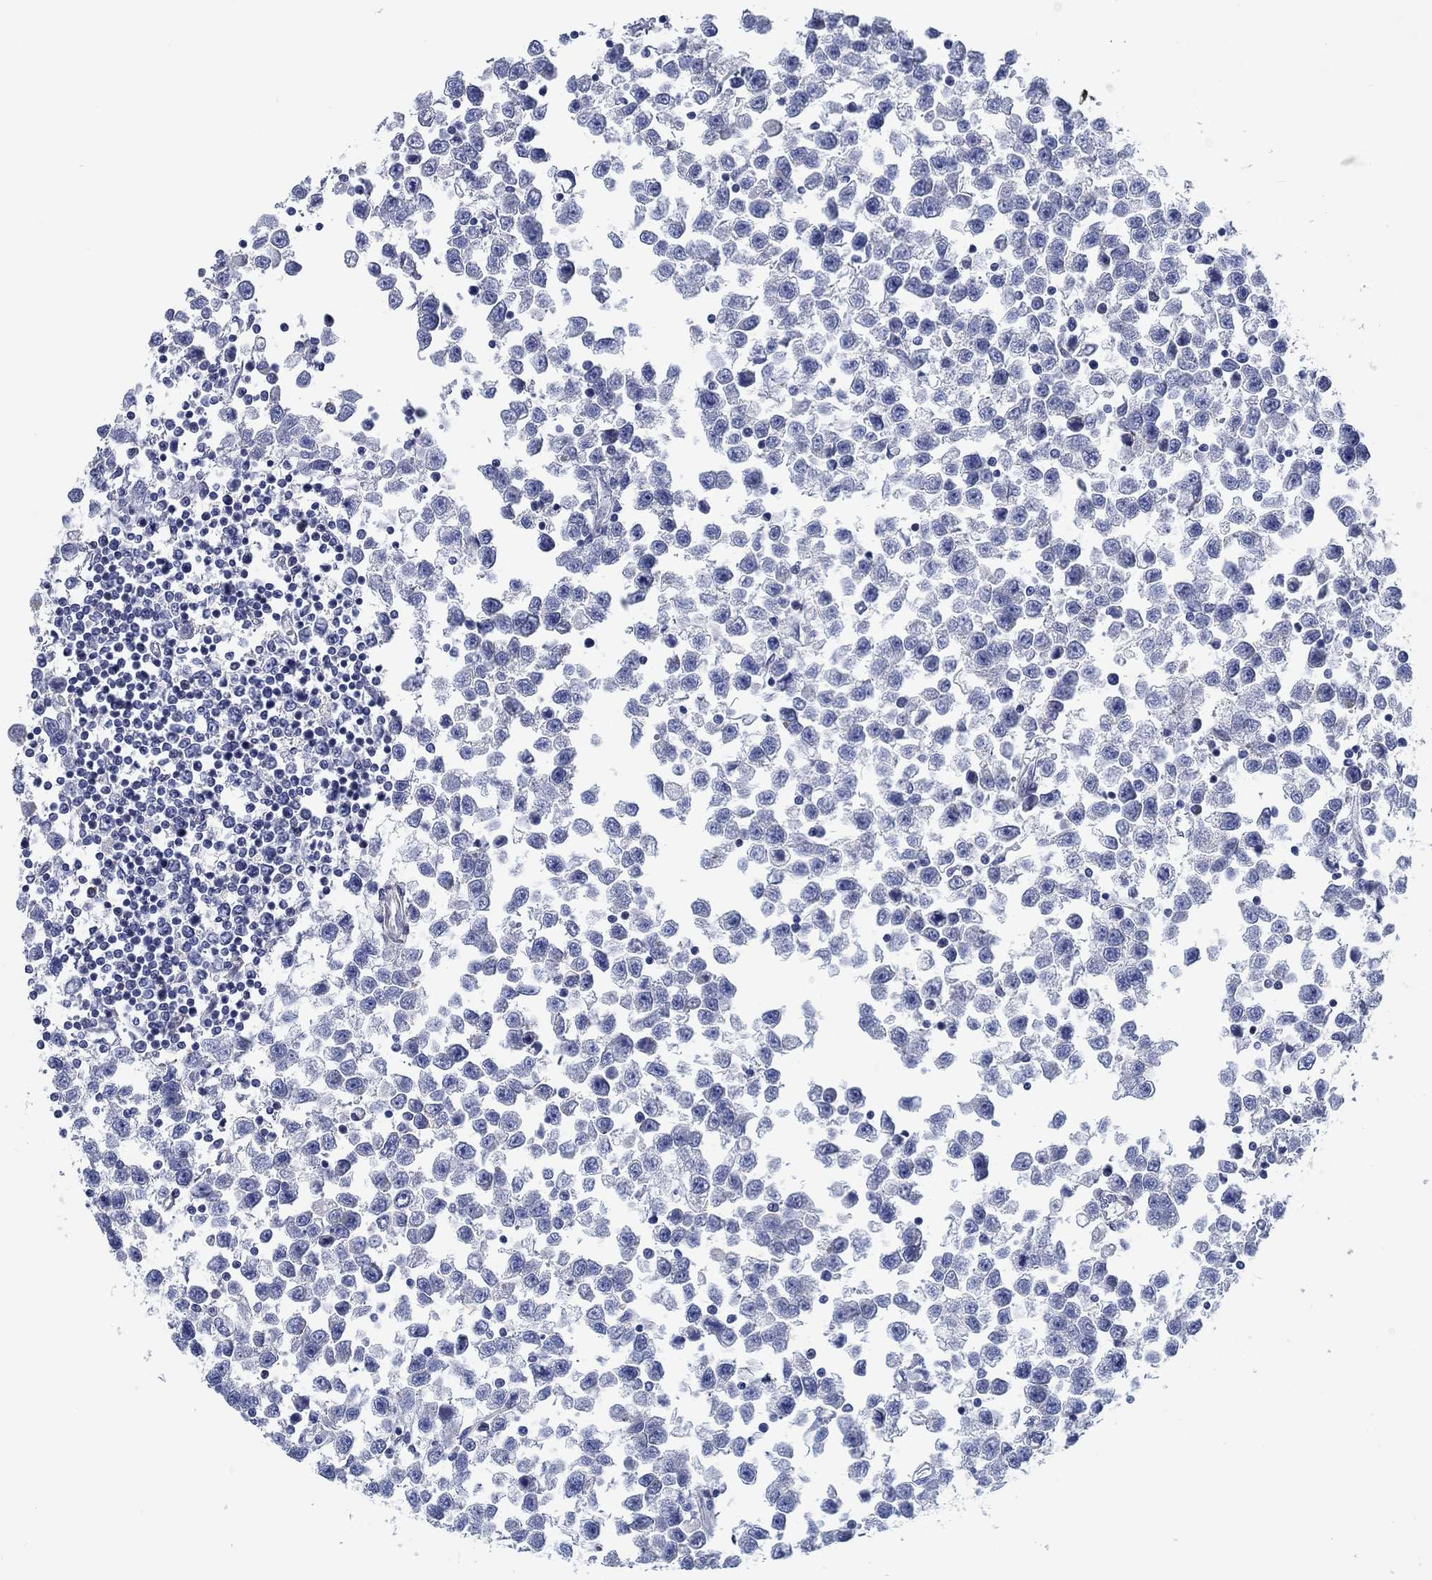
{"staining": {"intensity": "negative", "quantity": "none", "location": "none"}, "tissue": "testis cancer", "cell_type": "Tumor cells", "image_type": "cancer", "snomed": [{"axis": "morphology", "description": "Seminoma, NOS"}, {"axis": "topography", "description": "Testis"}], "caption": "Immunohistochemistry (IHC) image of neoplastic tissue: testis cancer stained with DAB demonstrates no significant protein positivity in tumor cells. The staining was performed using DAB to visualize the protein expression in brown, while the nuclei were stained in blue with hematoxylin (Magnification: 20x).", "gene": "FMN1", "patient": {"sex": "male", "age": 34}}